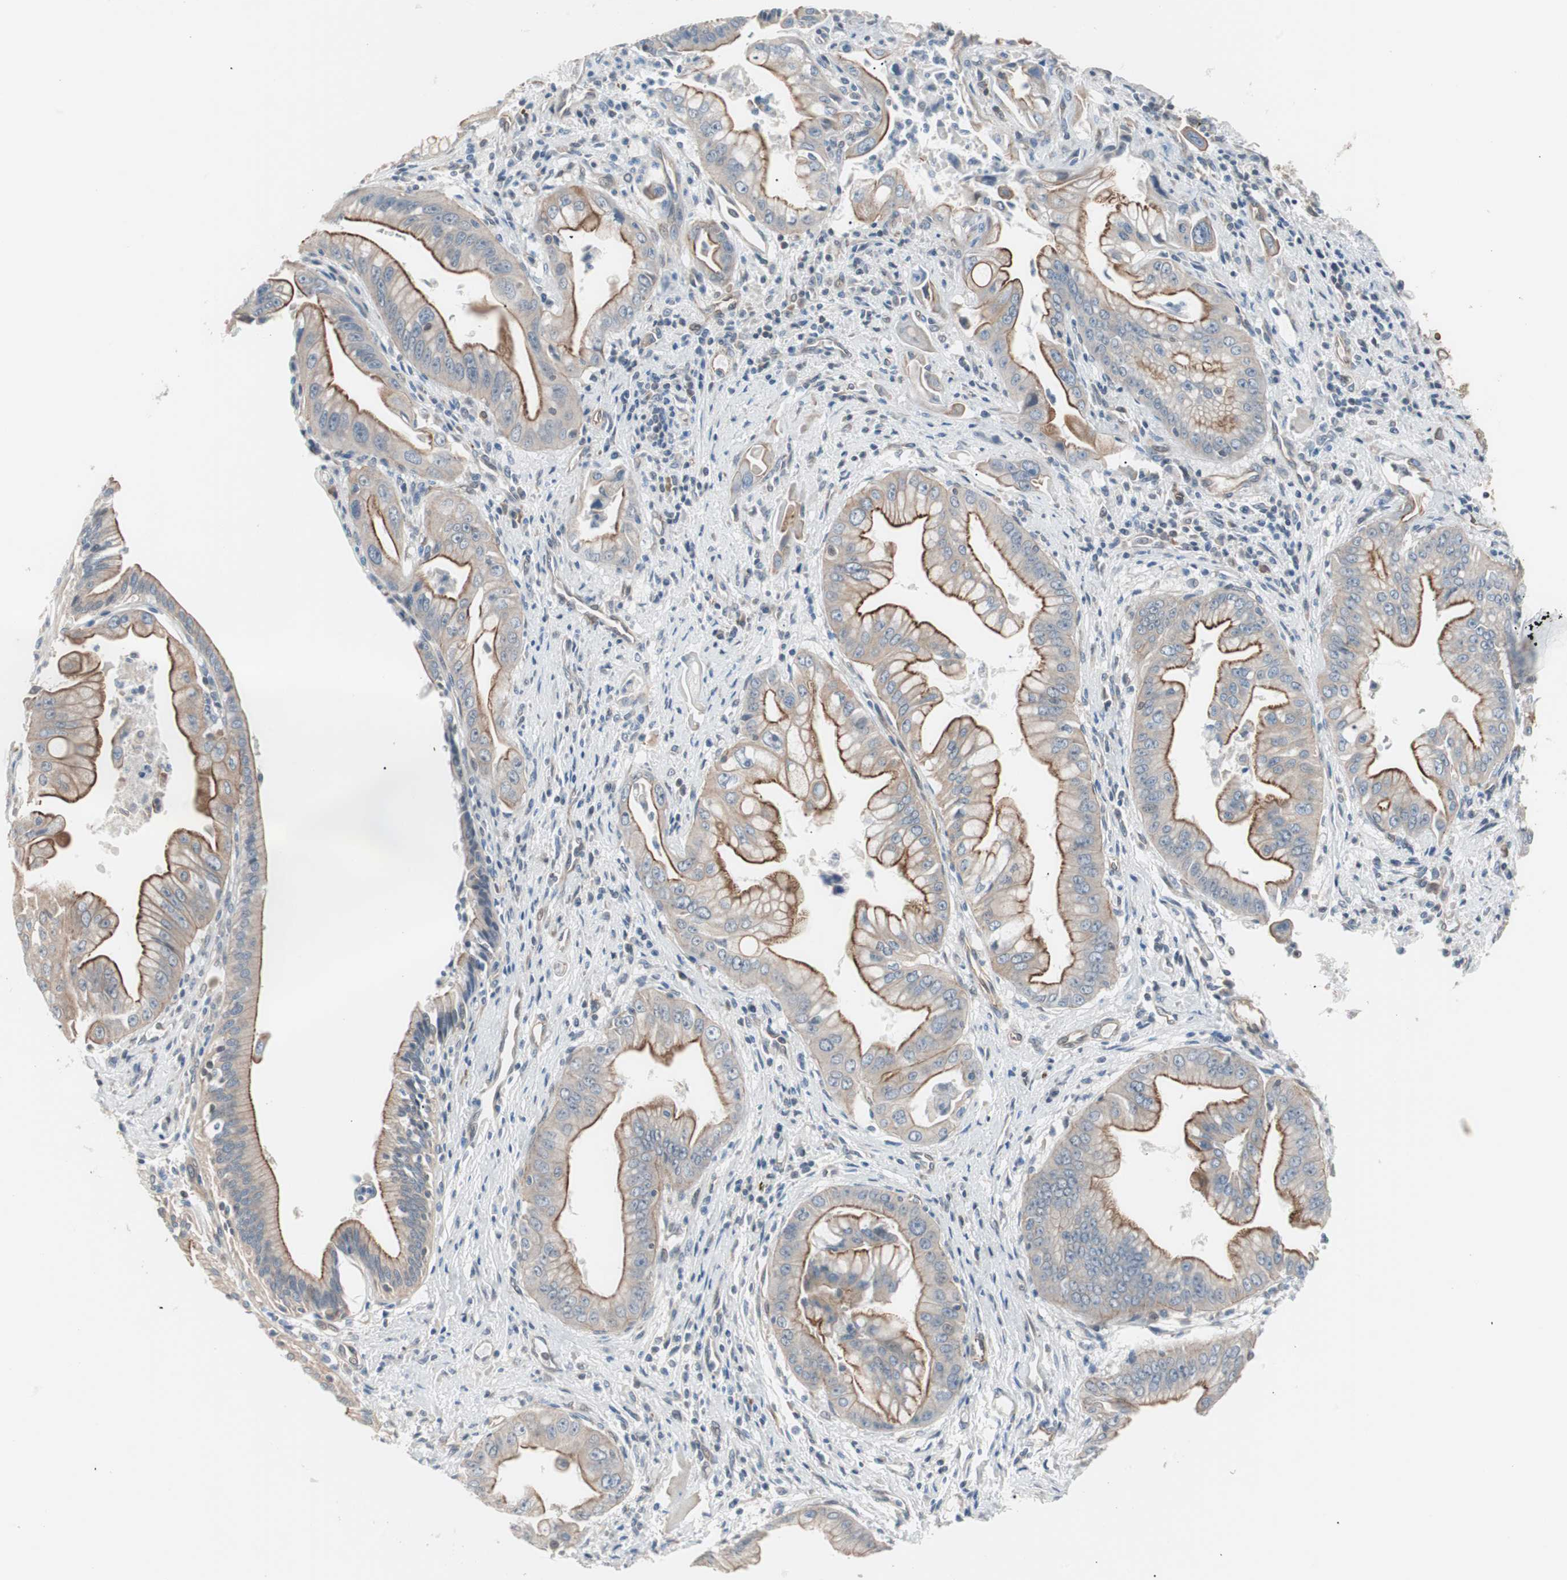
{"staining": {"intensity": "weak", "quantity": ">75%", "location": "cytoplasmic/membranous"}, "tissue": "pancreatic cancer", "cell_type": "Tumor cells", "image_type": "cancer", "snomed": [{"axis": "morphology", "description": "Adenocarcinoma, NOS"}, {"axis": "topography", "description": "Pancreas"}], "caption": "A low amount of weak cytoplasmic/membranous positivity is appreciated in about >75% of tumor cells in pancreatic cancer (adenocarcinoma) tissue.", "gene": "SMG1", "patient": {"sex": "male", "age": 59}}